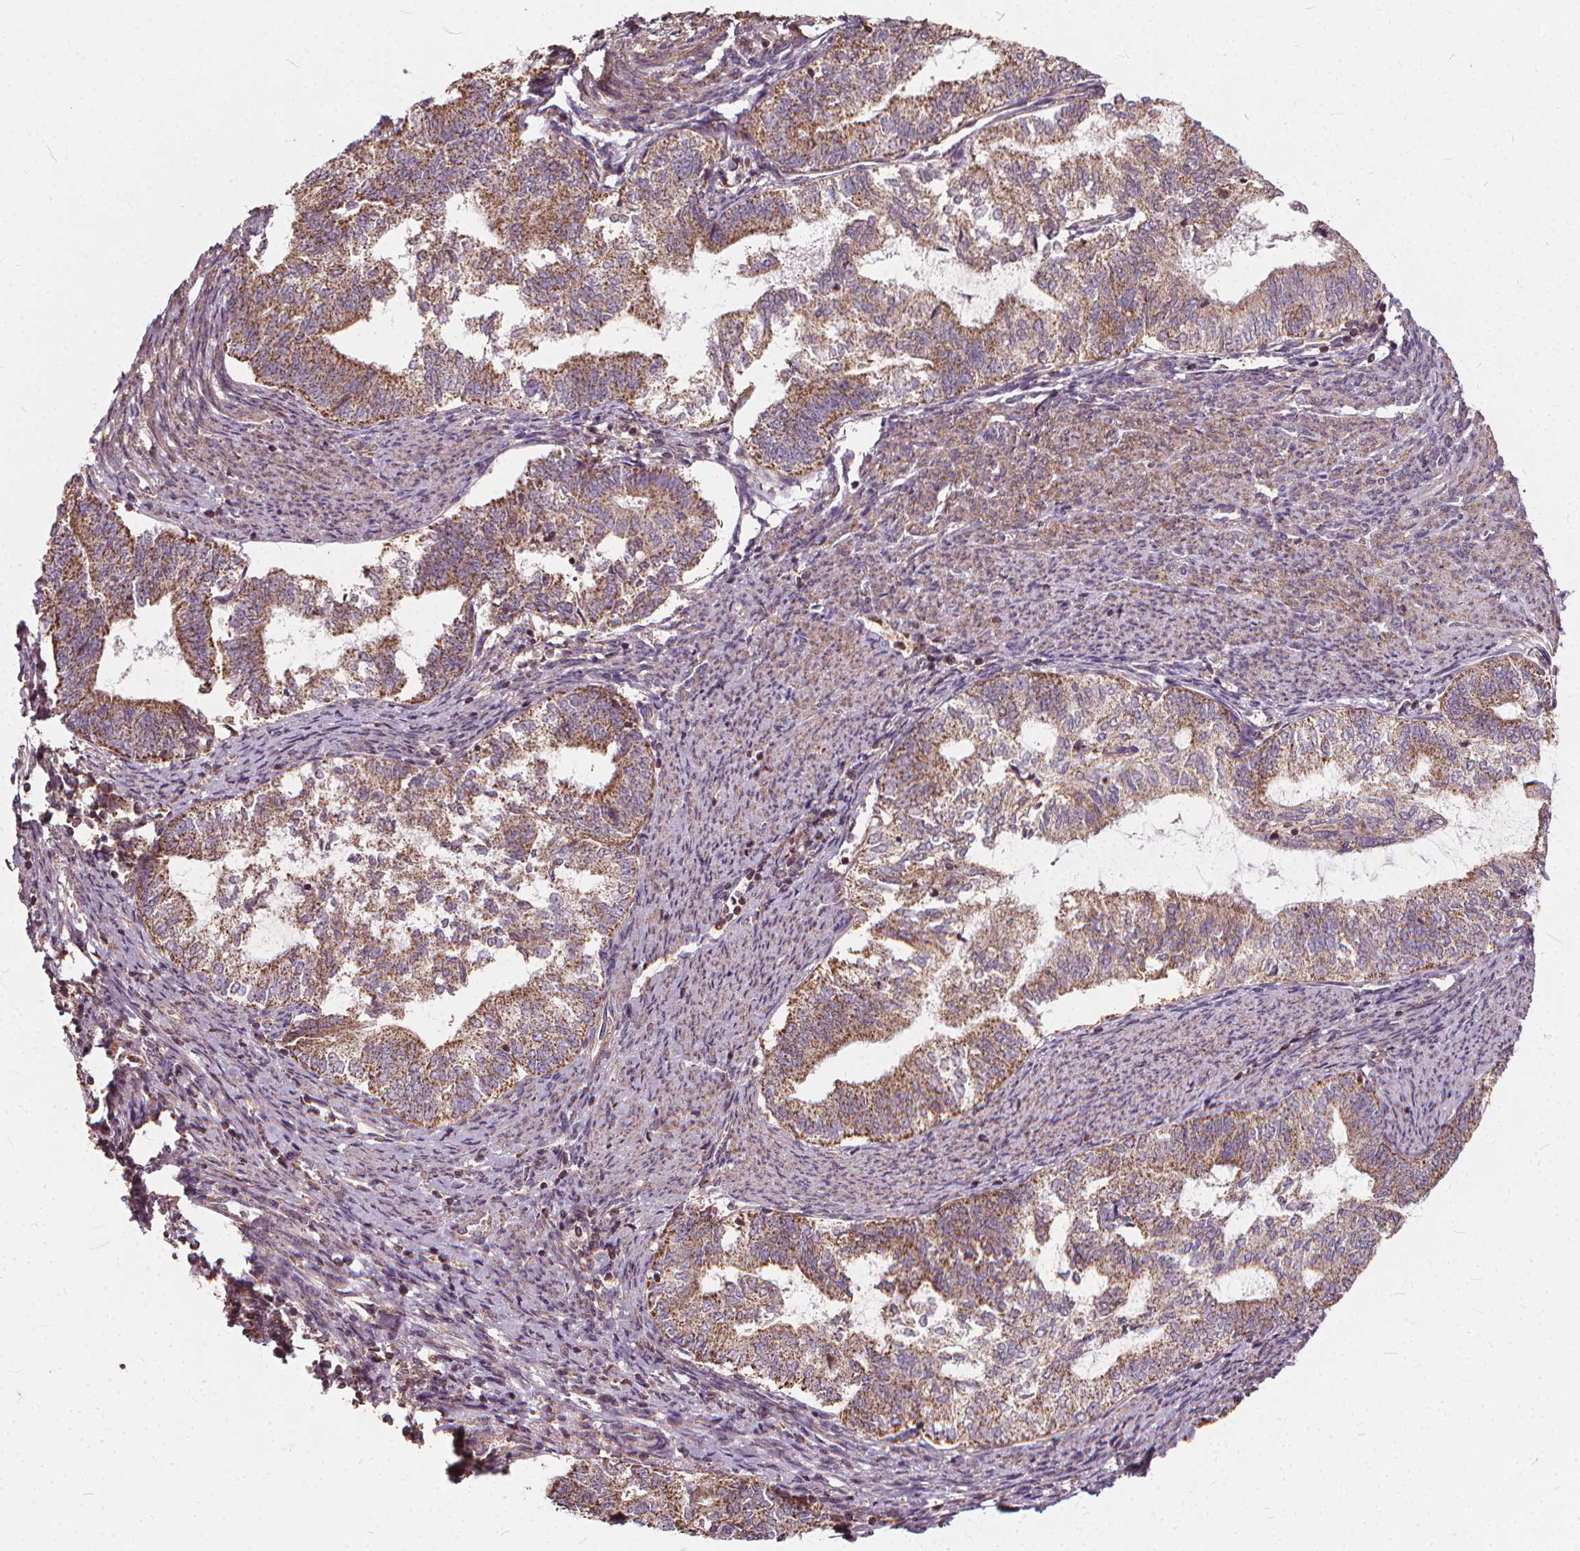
{"staining": {"intensity": "moderate", "quantity": ">75%", "location": "cytoplasmic/membranous"}, "tissue": "endometrial cancer", "cell_type": "Tumor cells", "image_type": "cancer", "snomed": [{"axis": "morphology", "description": "Adenocarcinoma, NOS"}, {"axis": "topography", "description": "Endometrium"}], "caption": "Tumor cells show moderate cytoplasmic/membranous staining in about >75% of cells in endometrial cancer (adenocarcinoma). The protein is stained brown, and the nuclei are stained in blue (DAB (3,3'-diaminobenzidine) IHC with brightfield microscopy, high magnification).", "gene": "ORAI2", "patient": {"sex": "female", "age": 65}}